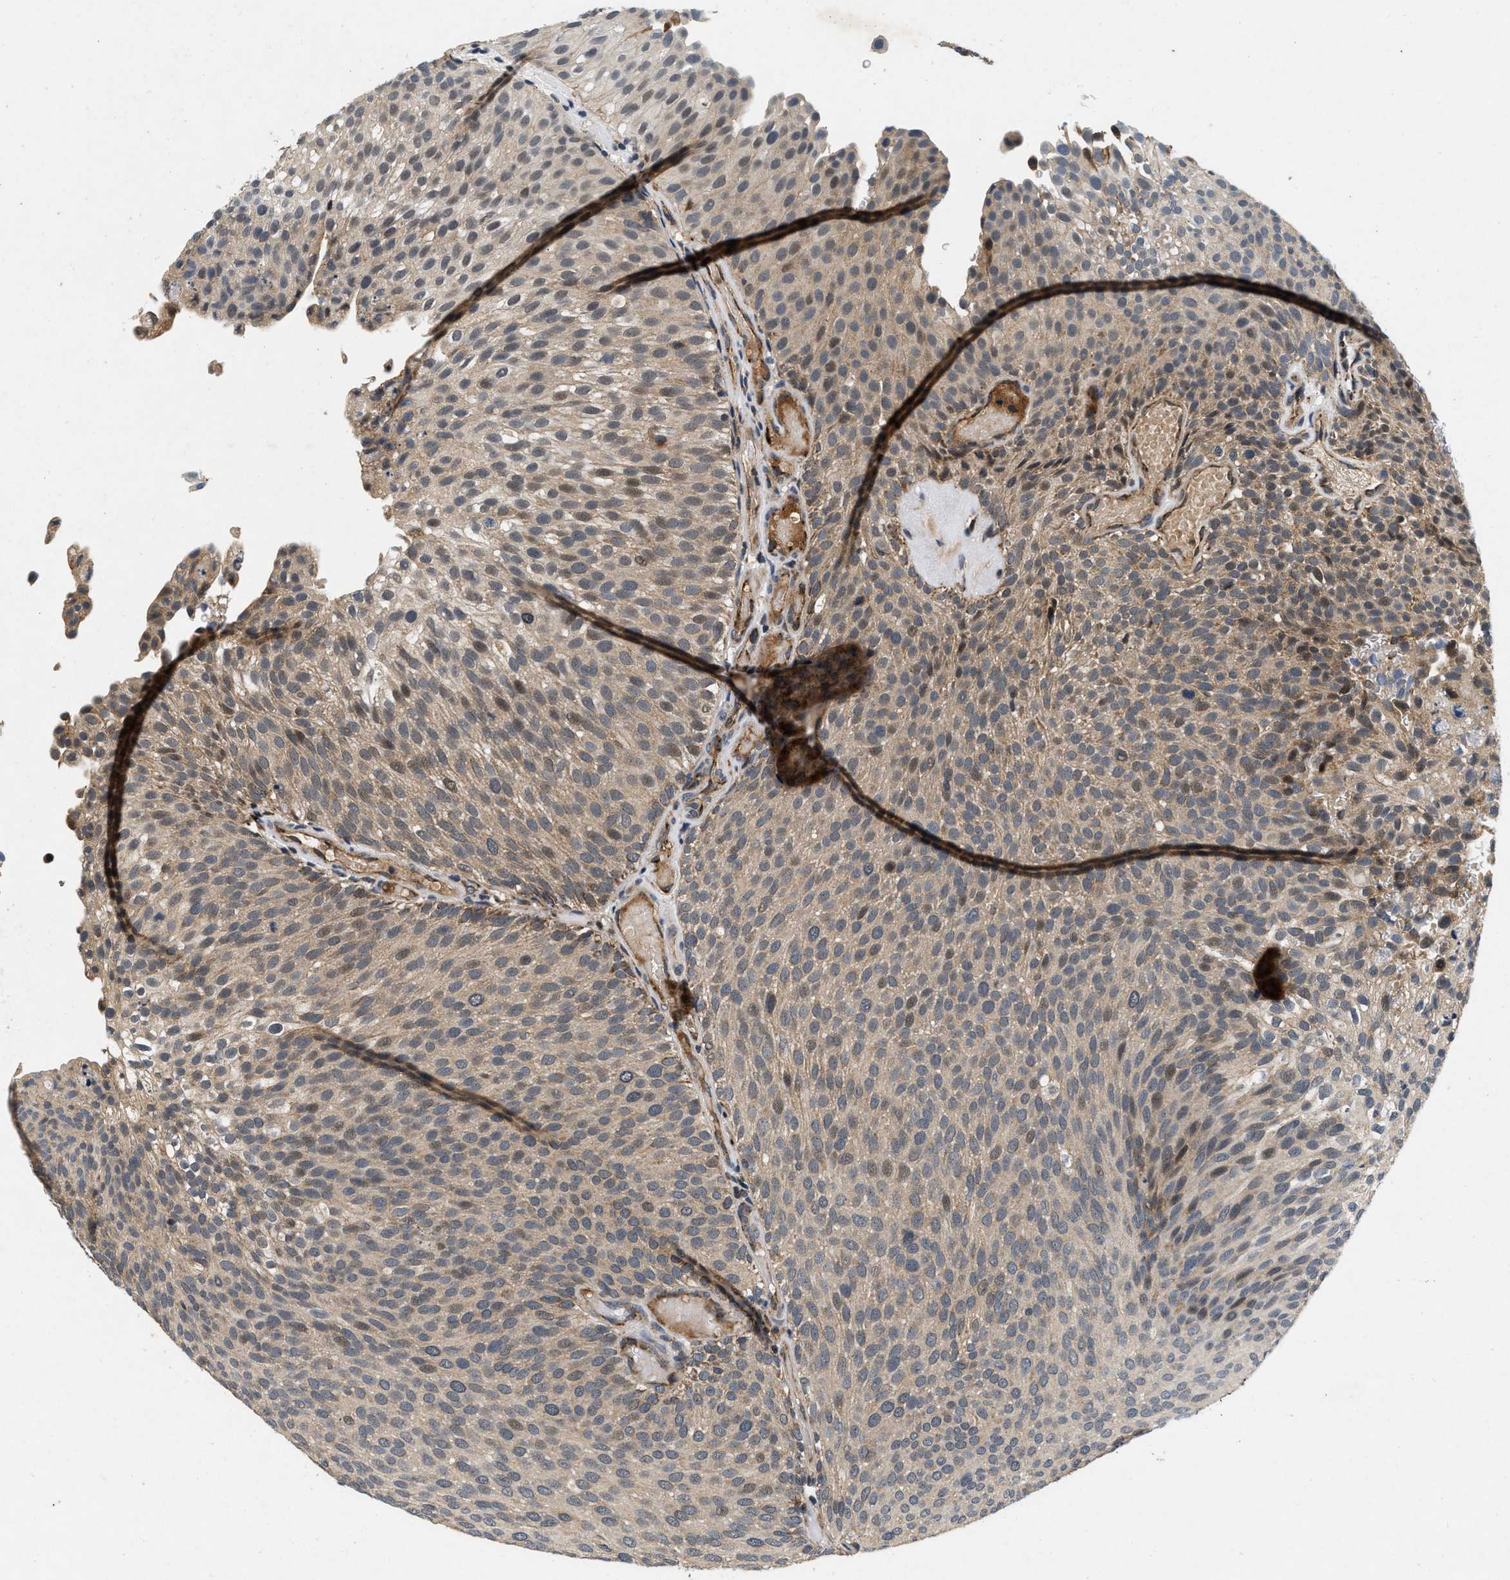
{"staining": {"intensity": "weak", "quantity": ">75%", "location": "cytoplasmic/membranous"}, "tissue": "urothelial cancer", "cell_type": "Tumor cells", "image_type": "cancer", "snomed": [{"axis": "morphology", "description": "Urothelial carcinoma, Low grade"}, {"axis": "topography", "description": "Urinary bladder"}], "caption": "Low-grade urothelial carcinoma tissue shows weak cytoplasmic/membranous positivity in approximately >75% of tumor cells, visualized by immunohistochemistry.", "gene": "PDP1", "patient": {"sex": "male", "age": 78}}